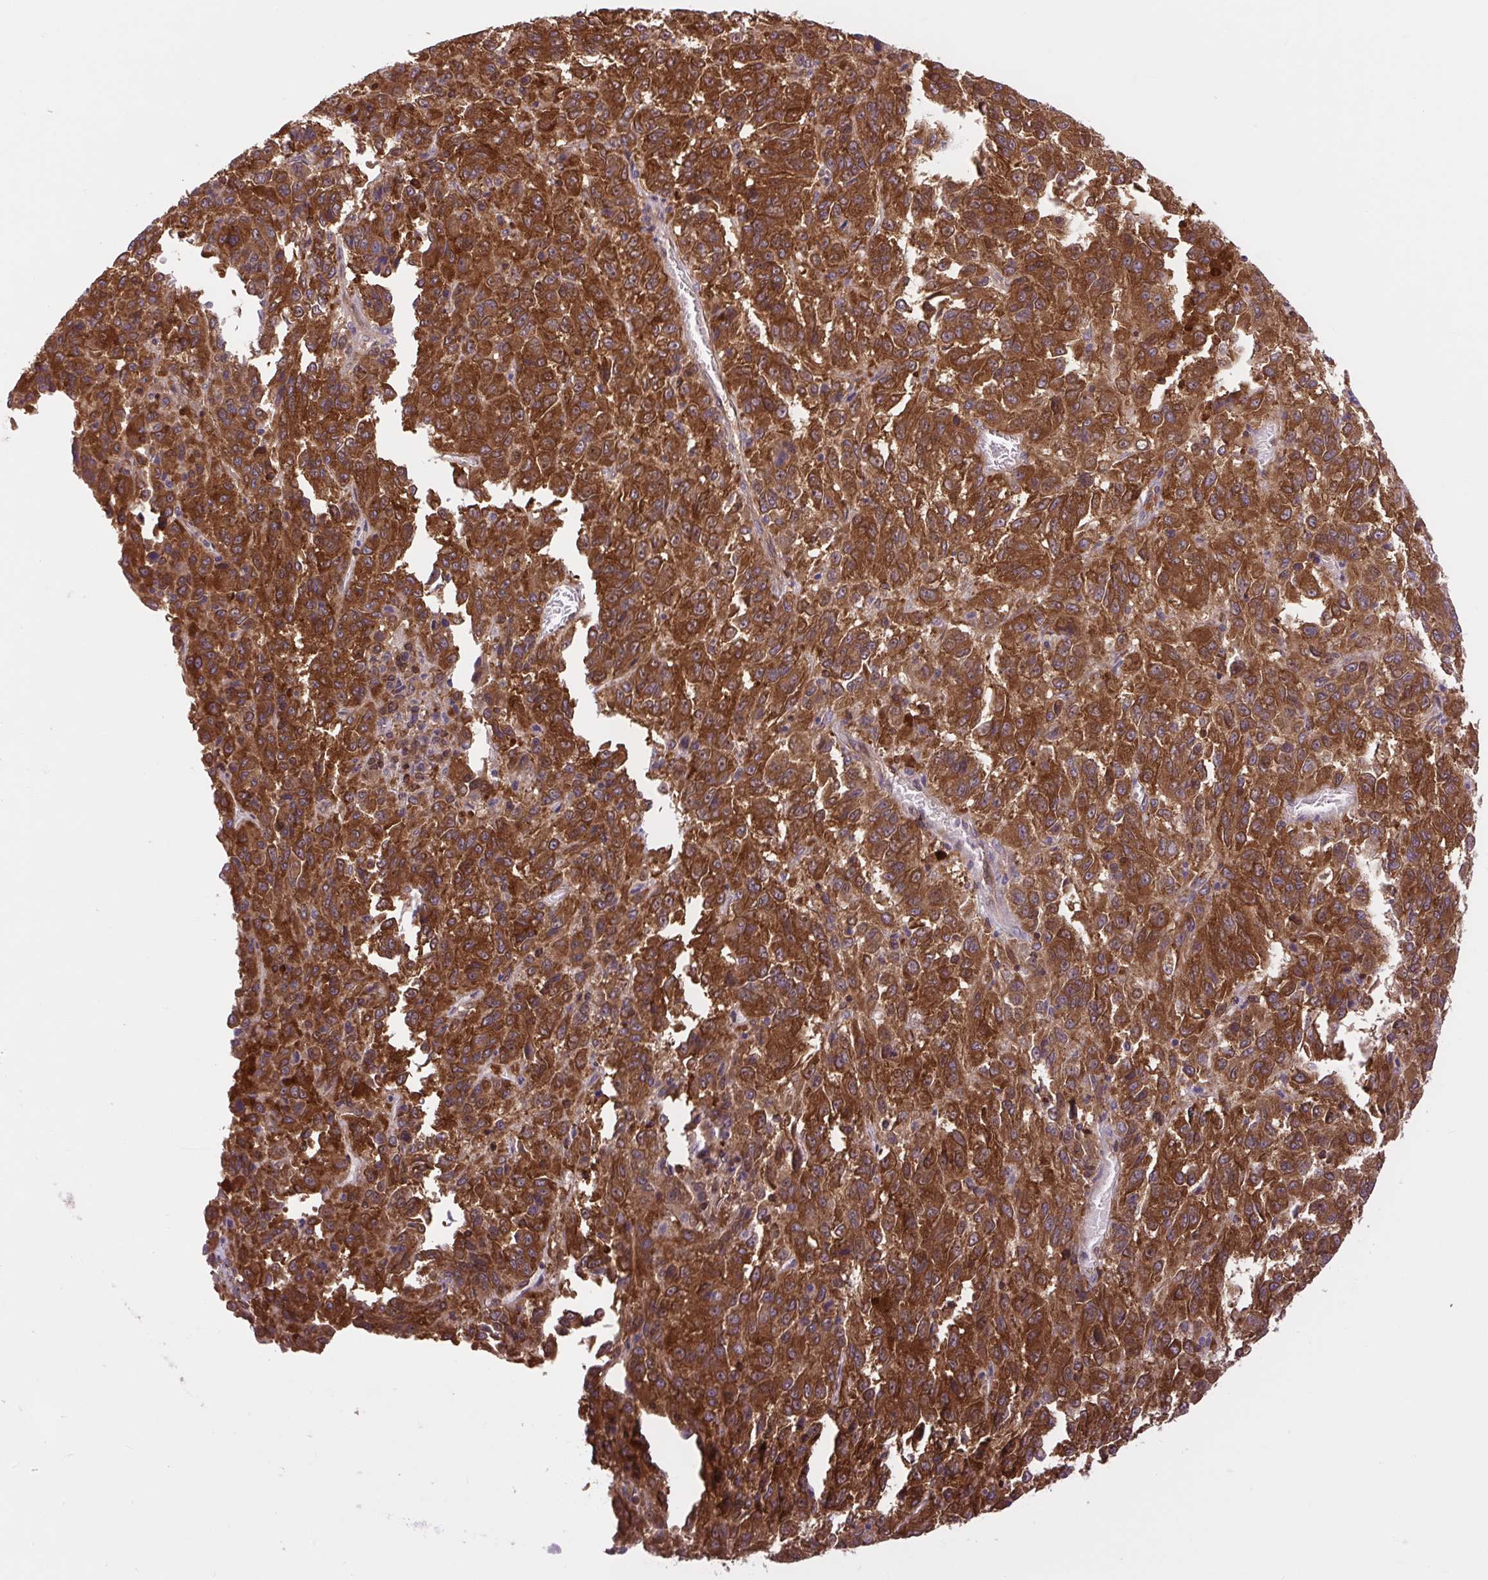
{"staining": {"intensity": "strong", "quantity": ">75%", "location": "cytoplasmic/membranous"}, "tissue": "melanoma", "cell_type": "Tumor cells", "image_type": "cancer", "snomed": [{"axis": "morphology", "description": "Malignant melanoma, Metastatic site"}, {"axis": "topography", "description": "Lung"}], "caption": "Malignant melanoma (metastatic site) tissue displays strong cytoplasmic/membranous staining in approximately >75% of tumor cells", "gene": "PLCG1", "patient": {"sex": "male", "age": 64}}